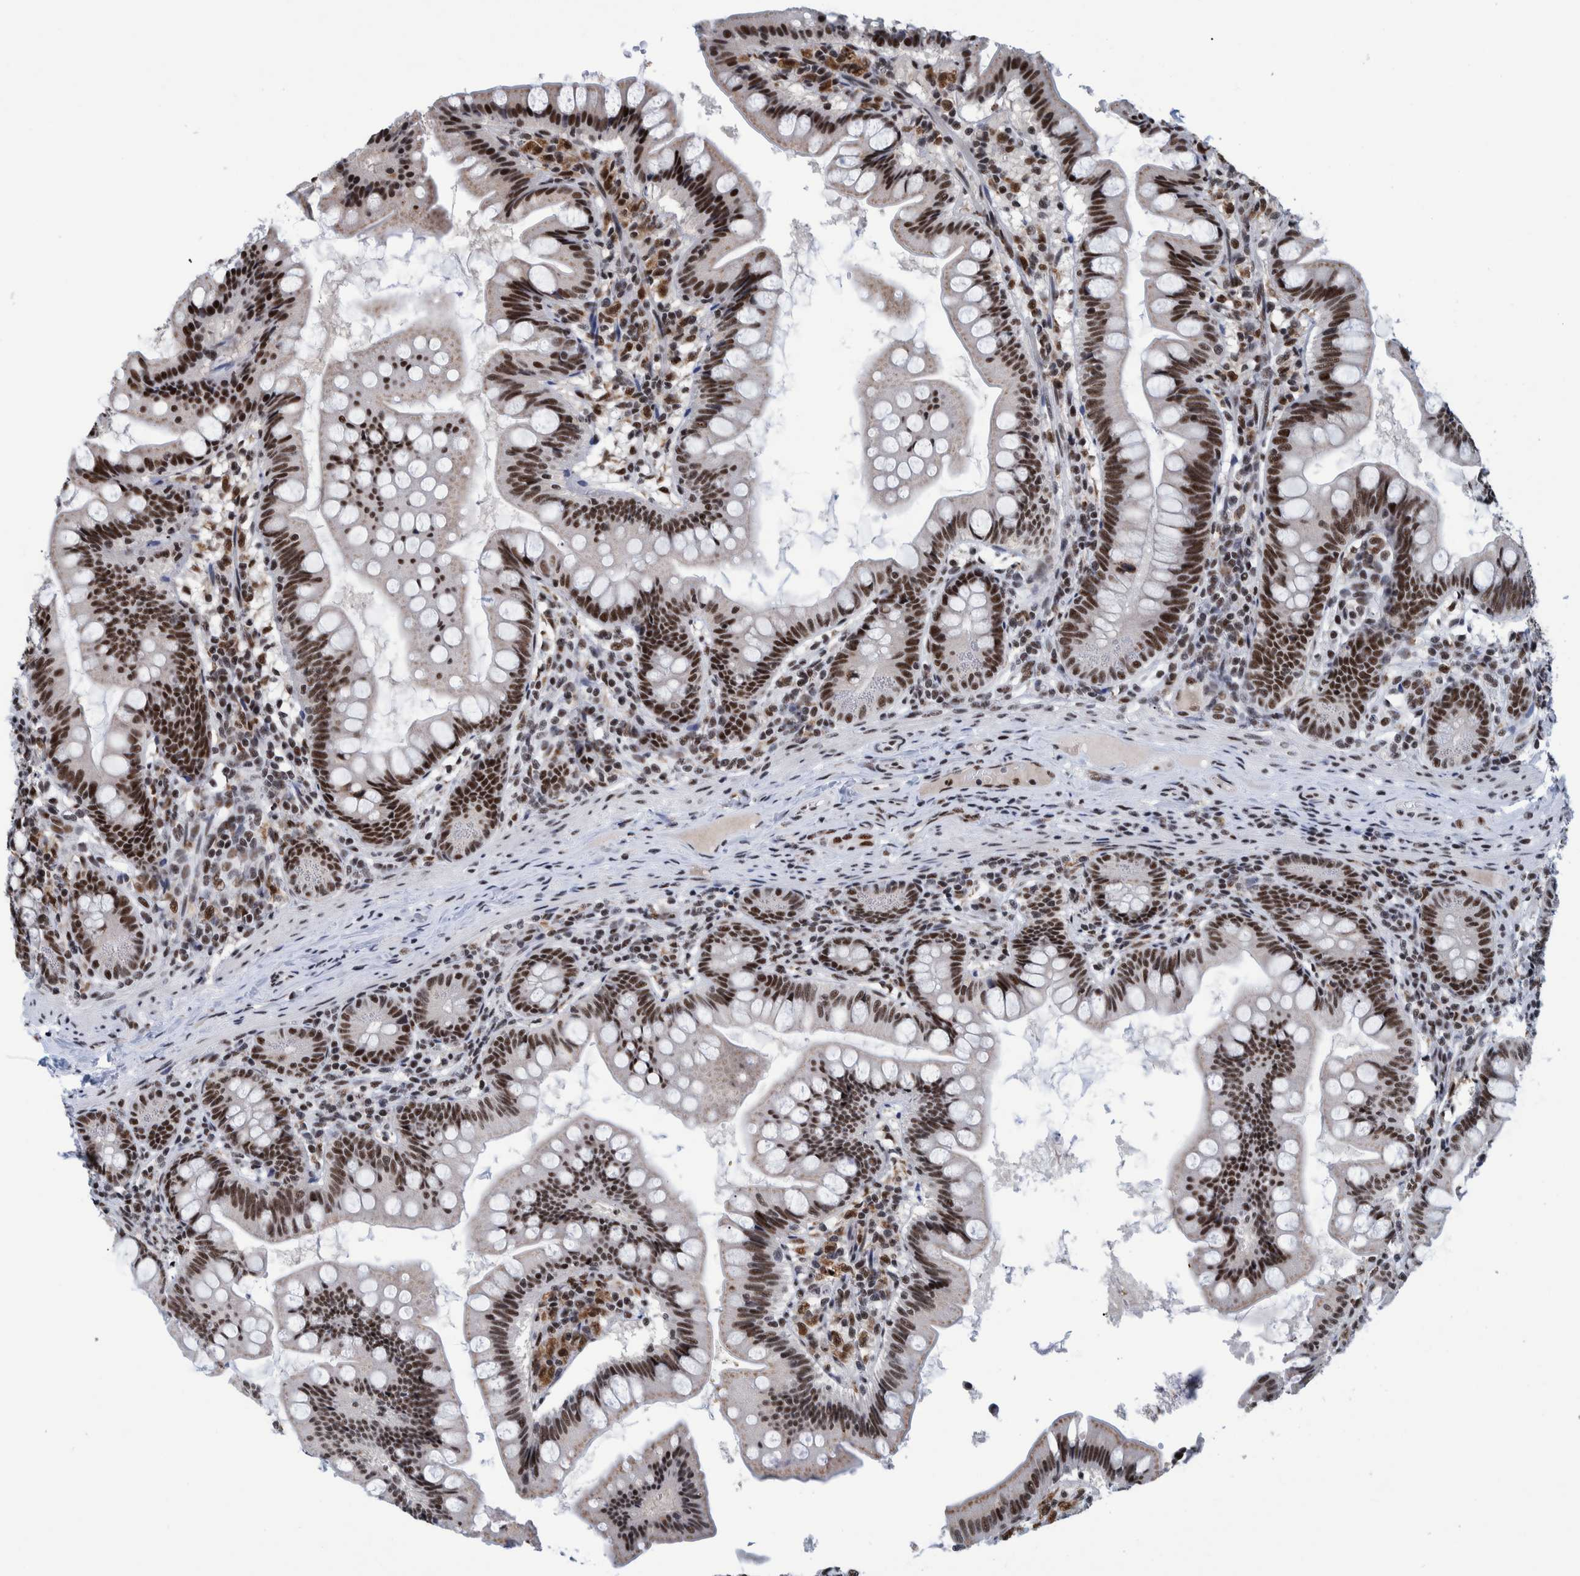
{"staining": {"intensity": "strong", "quantity": ">75%", "location": "nuclear"}, "tissue": "small intestine", "cell_type": "Glandular cells", "image_type": "normal", "snomed": [{"axis": "morphology", "description": "Normal tissue, NOS"}, {"axis": "topography", "description": "Small intestine"}], "caption": "This photomicrograph demonstrates IHC staining of benign human small intestine, with high strong nuclear positivity in approximately >75% of glandular cells.", "gene": "EFTUD2", "patient": {"sex": "male", "age": 7}}